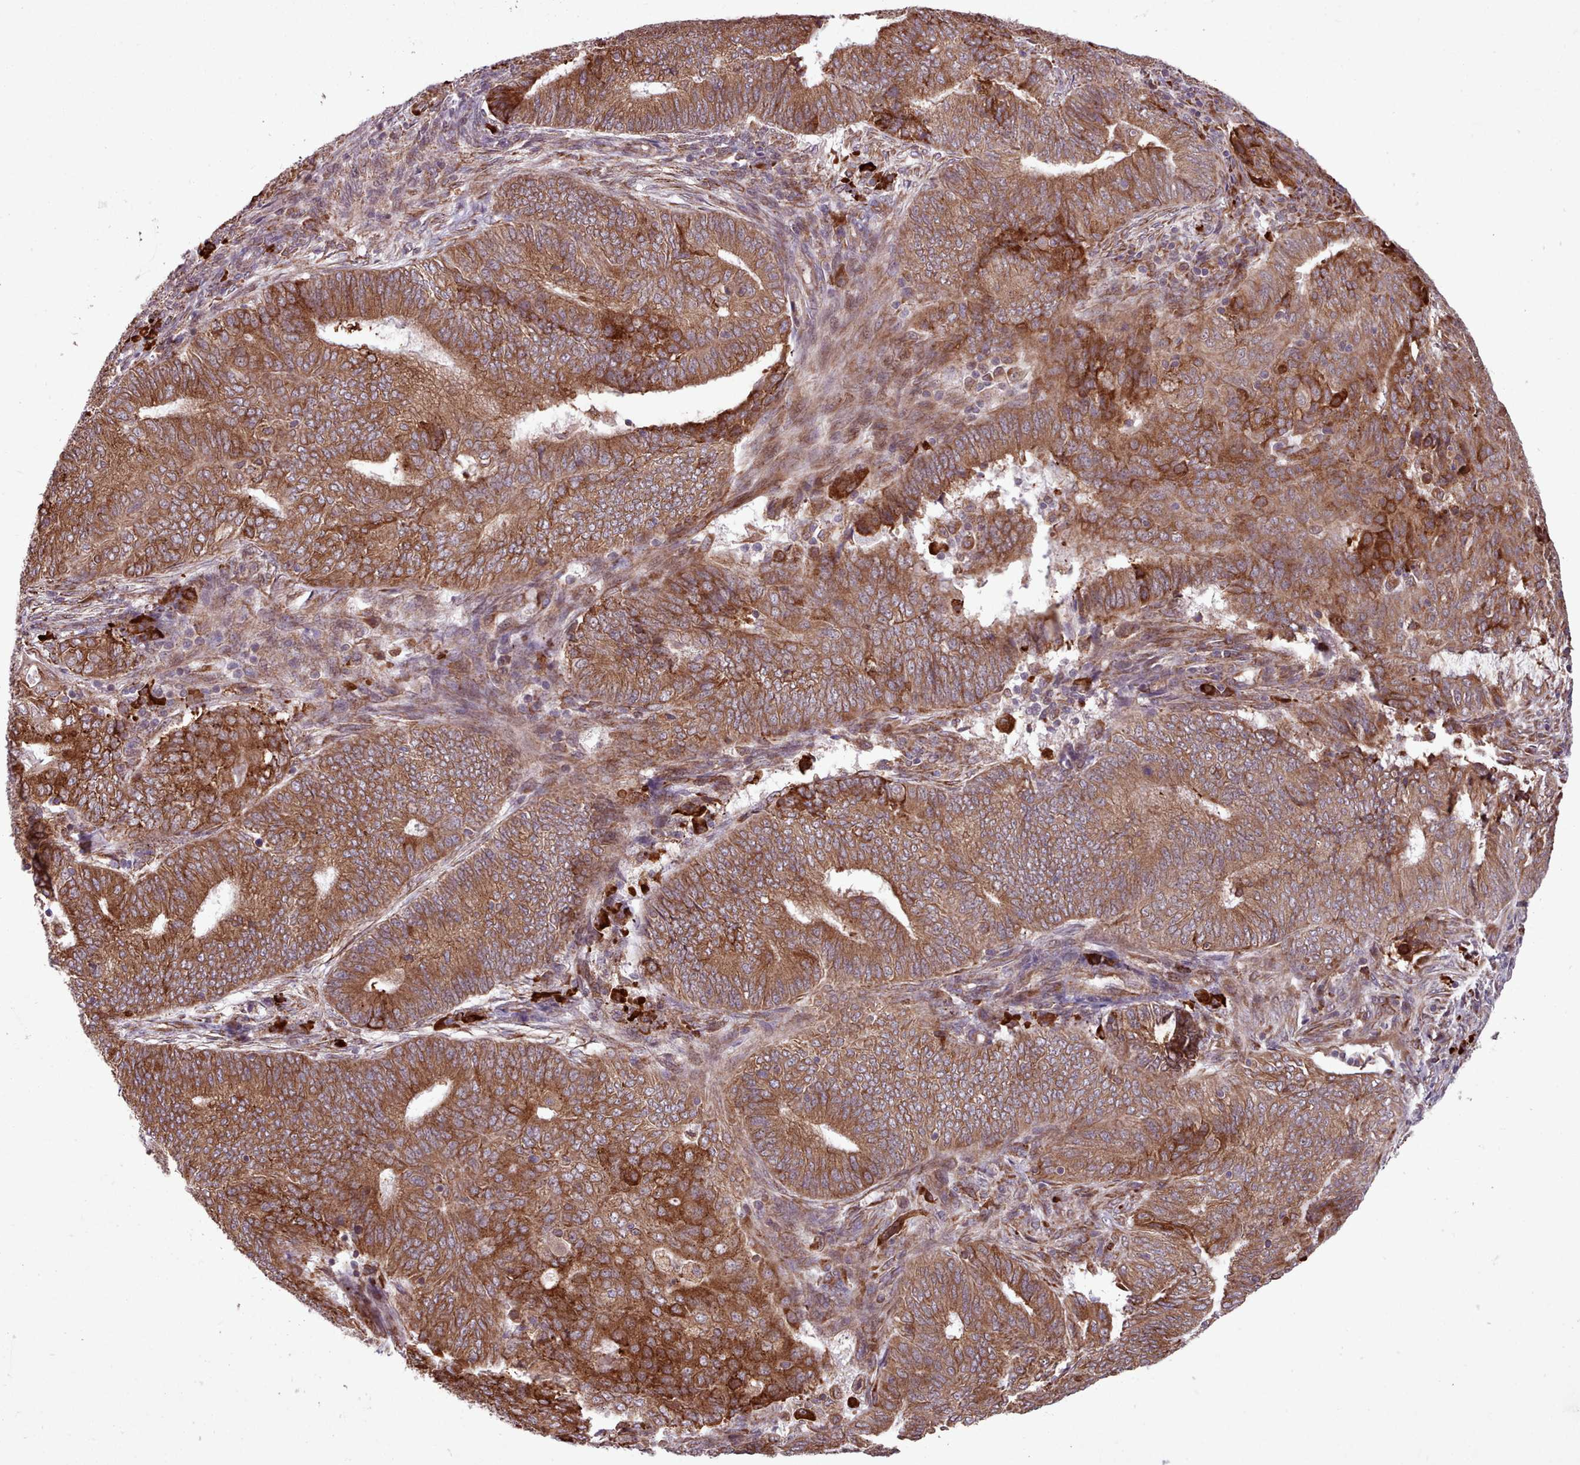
{"staining": {"intensity": "strong", "quantity": ">75%", "location": "cytoplasmic/membranous"}, "tissue": "endometrial cancer", "cell_type": "Tumor cells", "image_type": "cancer", "snomed": [{"axis": "morphology", "description": "Adenocarcinoma, NOS"}, {"axis": "topography", "description": "Endometrium"}], "caption": "Endometrial cancer stained for a protein (brown) displays strong cytoplasmic/membranous positive expression in about >75% of tumor cells.", "gene": "TTLL3", "patient": {"sex": "female", "age": 62}}